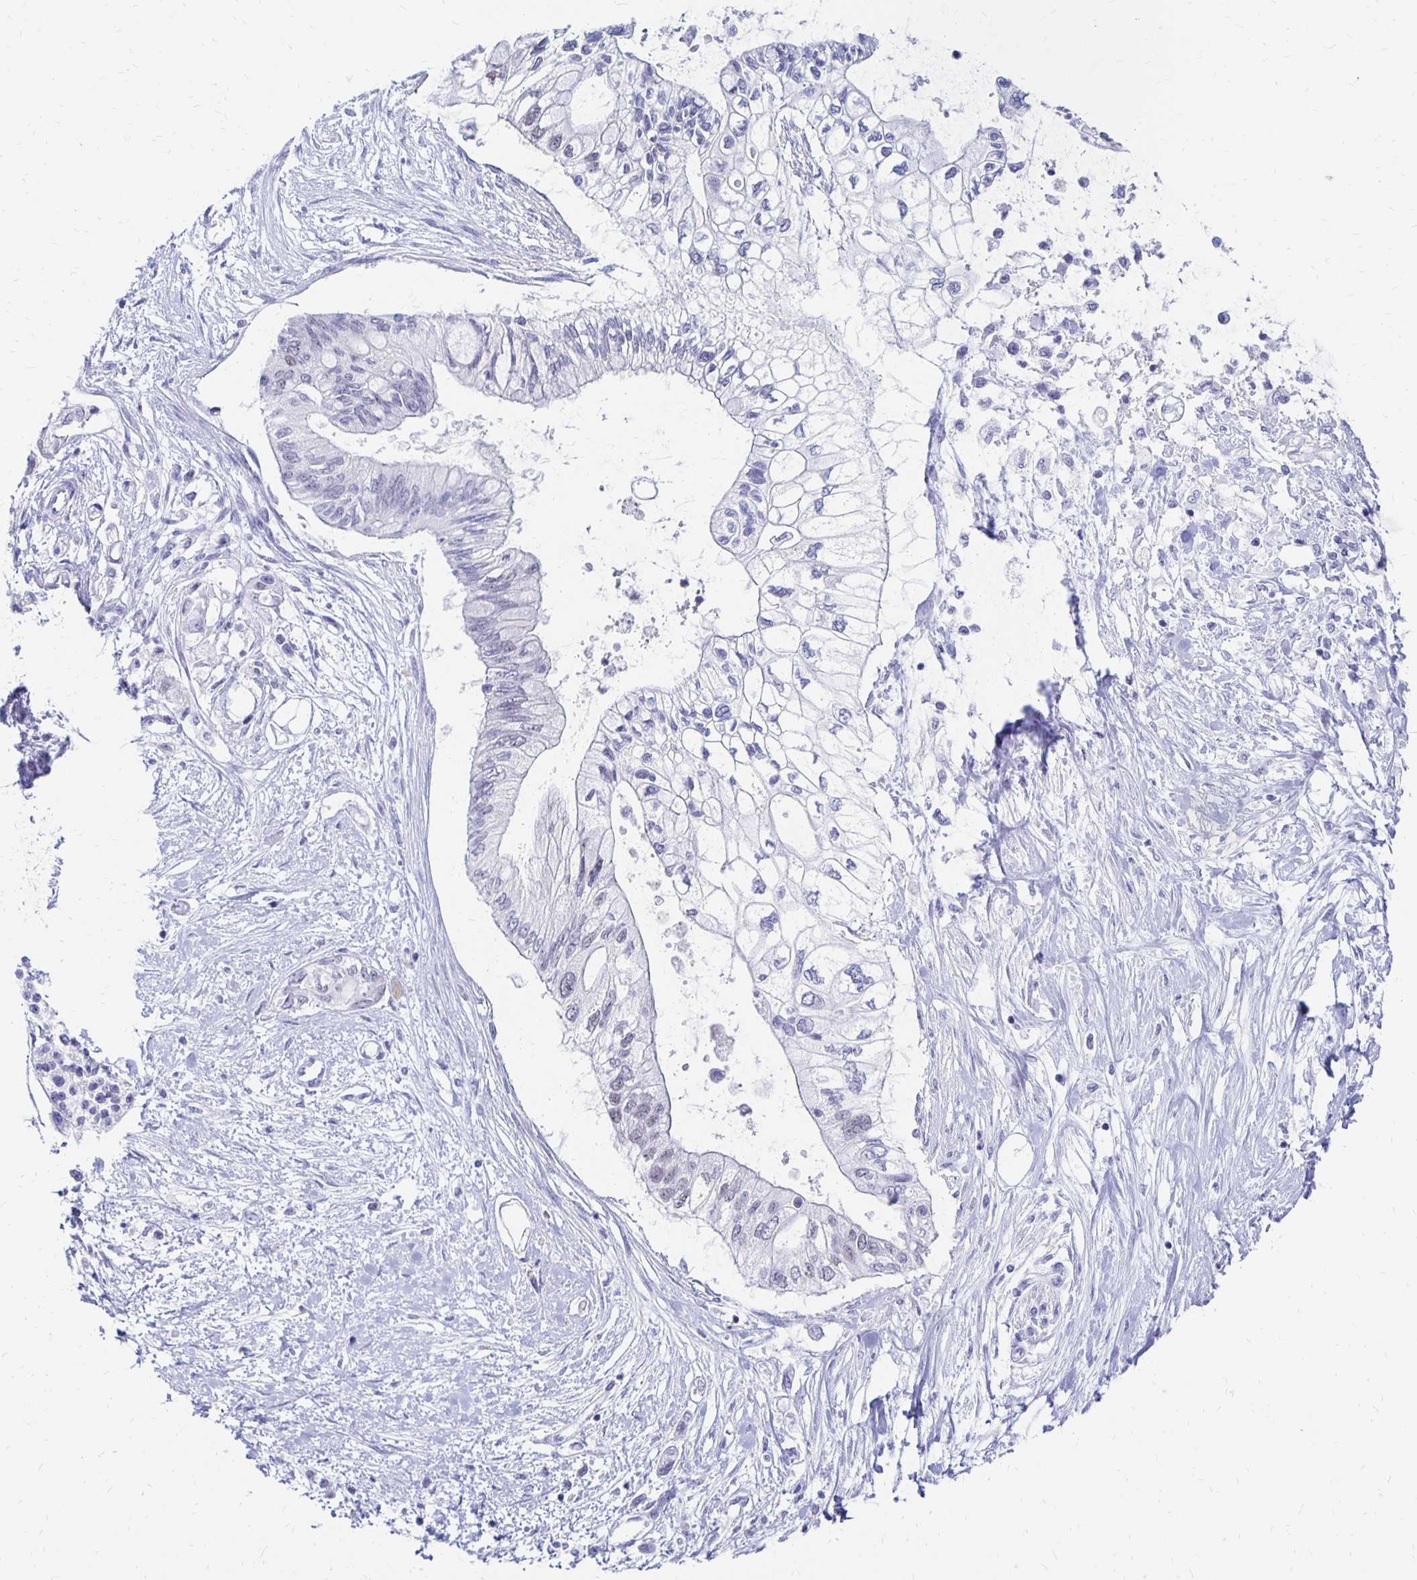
{"staining": {"intensity": "negative", "quantity": "none", "location": "none"}, "tissue": "pancreatic cancer", "cell_type": "Tumor cells", "image_type": "cancer", "snomed": [{"axis": "morphology", "description": "Adenocarcinoma, NOS"}, {"axis": "topography", "description": "Pancreas"}], "caption": "IHC histopathology image of human pancreatic cancer (adenocarcinoma) stained for a protein (brown), which displays no positivity in tumor cells.", "gene": "SYT2", "patient": {"sex": "female", "age": 77}}